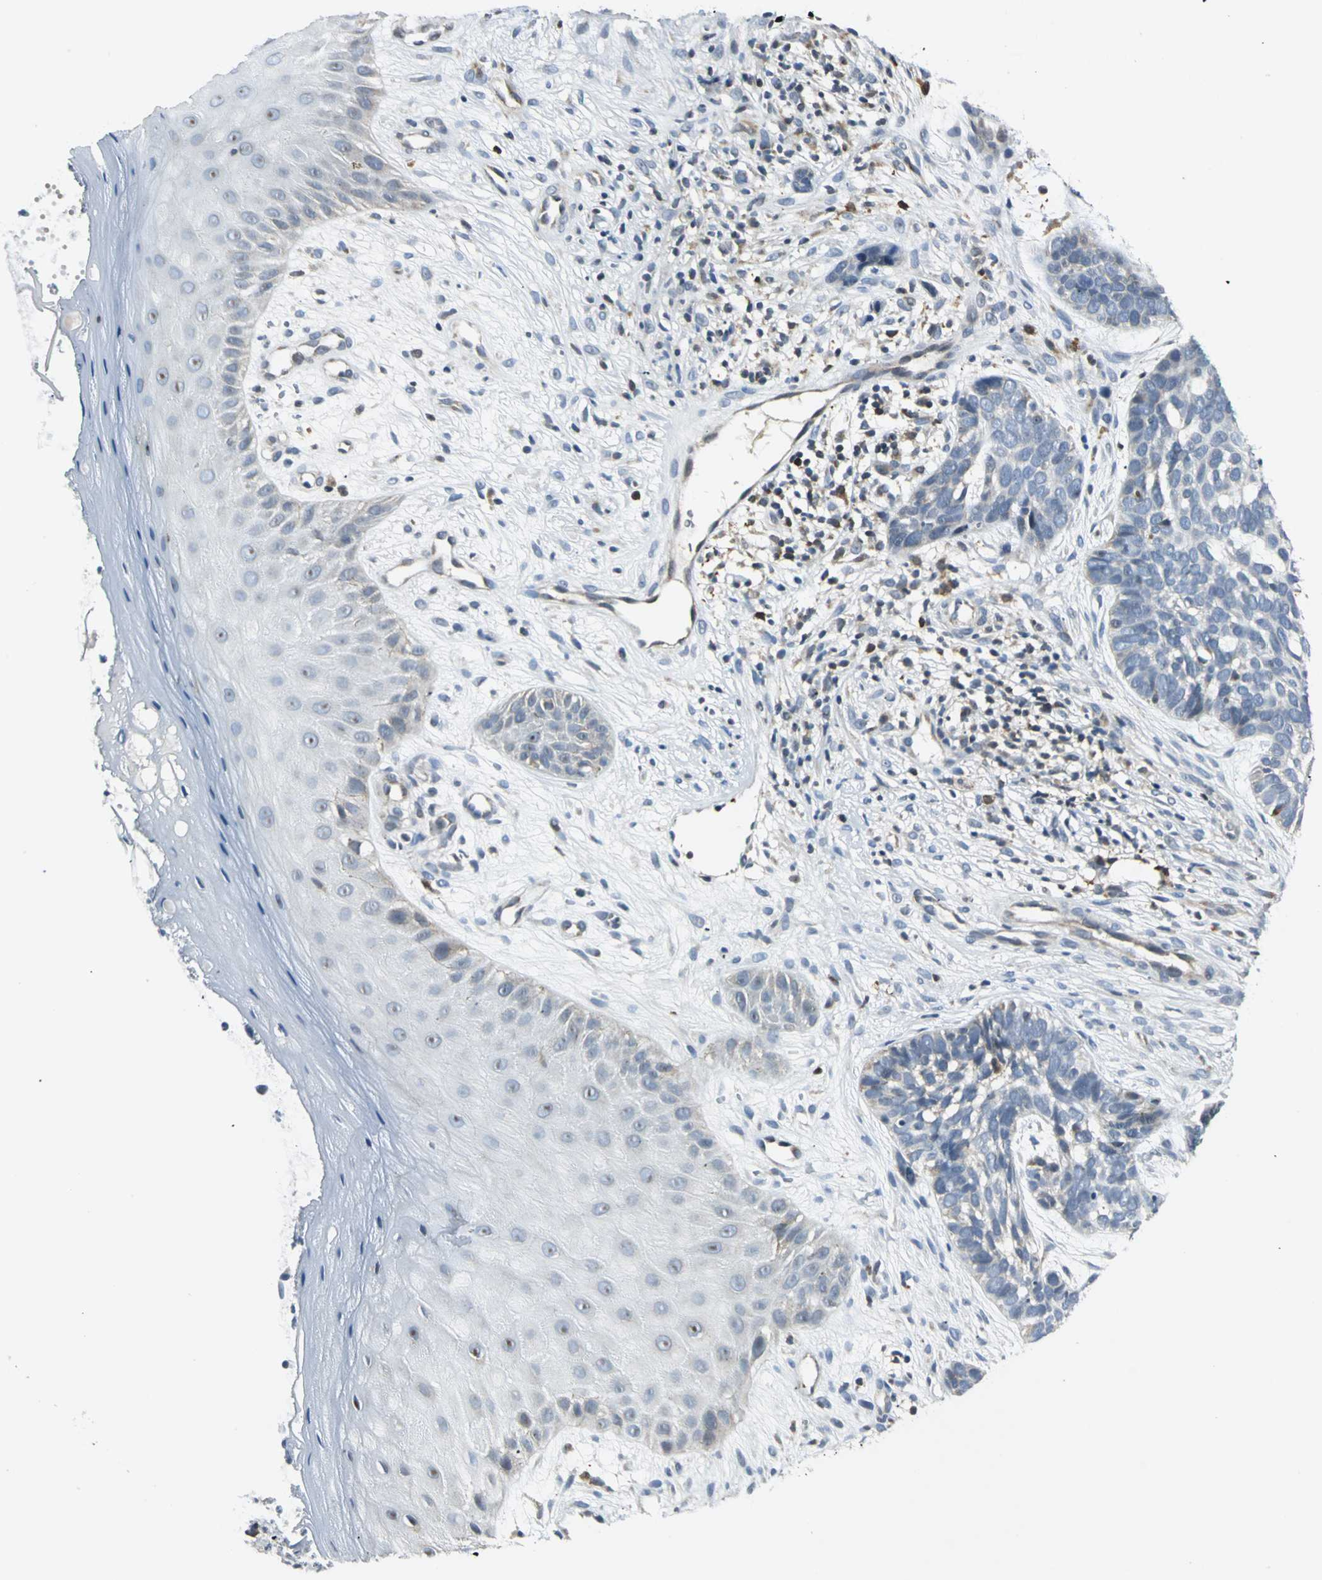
{"staining": {"intensity": "negative", "quantity": "none", "location": "none"}, "tissue": "skin cancer", "cell_type": "Tumor cells", "image_type": "cancer", "snomed": [{"axis": "morphology", "description": "Basal cell carcinoma"}, {"axis": "topography", "description": "Skin"}], "caption": "Protein analysis of skin cancer (basal cell carcinoma) shows no significant positivity in tumor cells.", "gene": "USP40", "patient": {"sex": "male", "age": 87}}